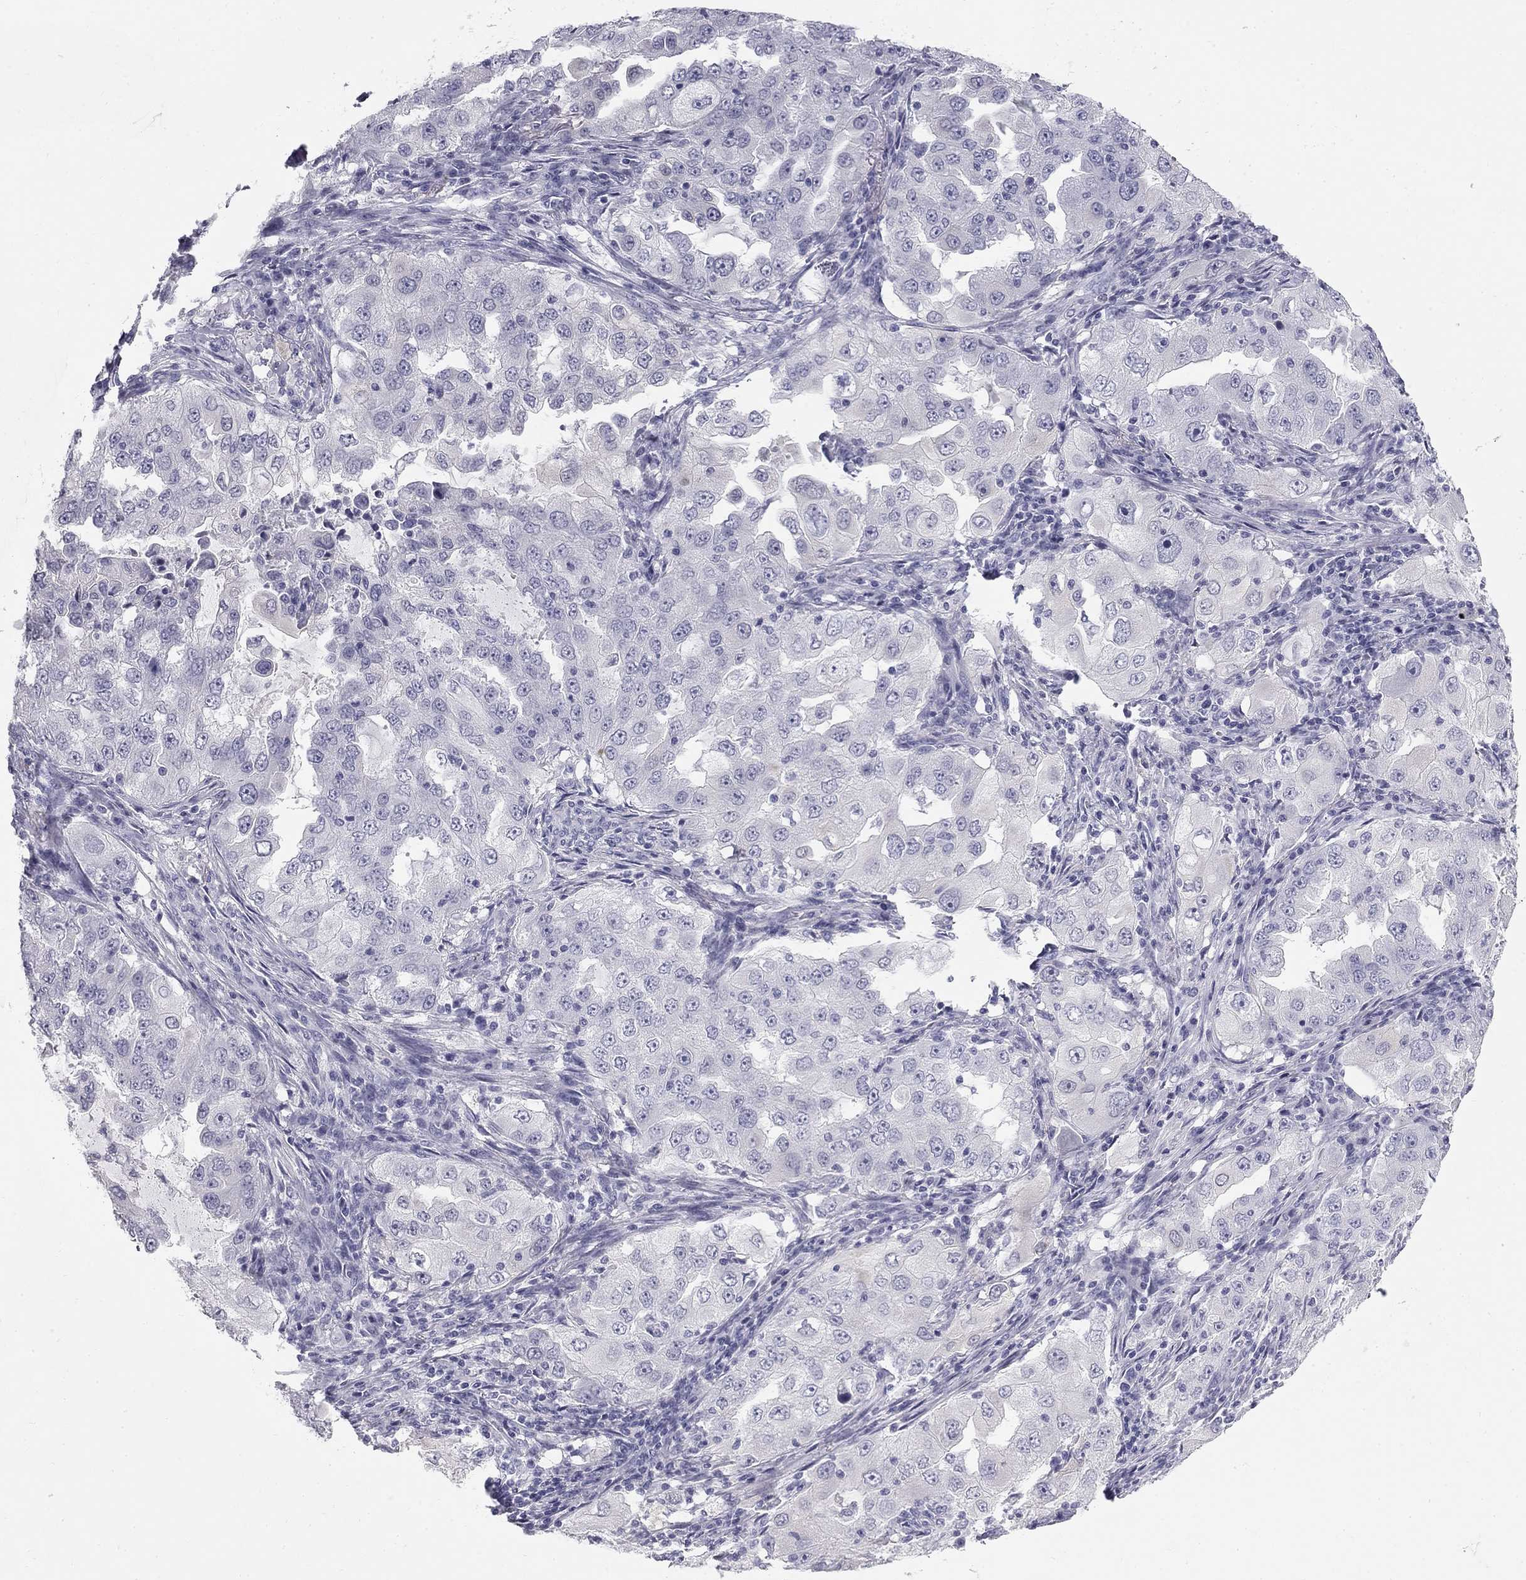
{"staining": {"intensity": "negative", "quantity": "none", "location": "none"}, "tissue": "lung cancer", "cell_type": "Tumor cells", "image_type": "cancer", "snomed": [{"axis": "morphology", "description": "Adenocarcinoma, NOS"}, {"axis": "topography", "description": "Lung"}], "caption": "This is a histopathology image of immunohistochemistry (IHC) staining of lung adenocarcinoma, which shows no expression in tumor cells.", "gene": "SULT2B1", "patient": {"sex": "female", "age": 61}}